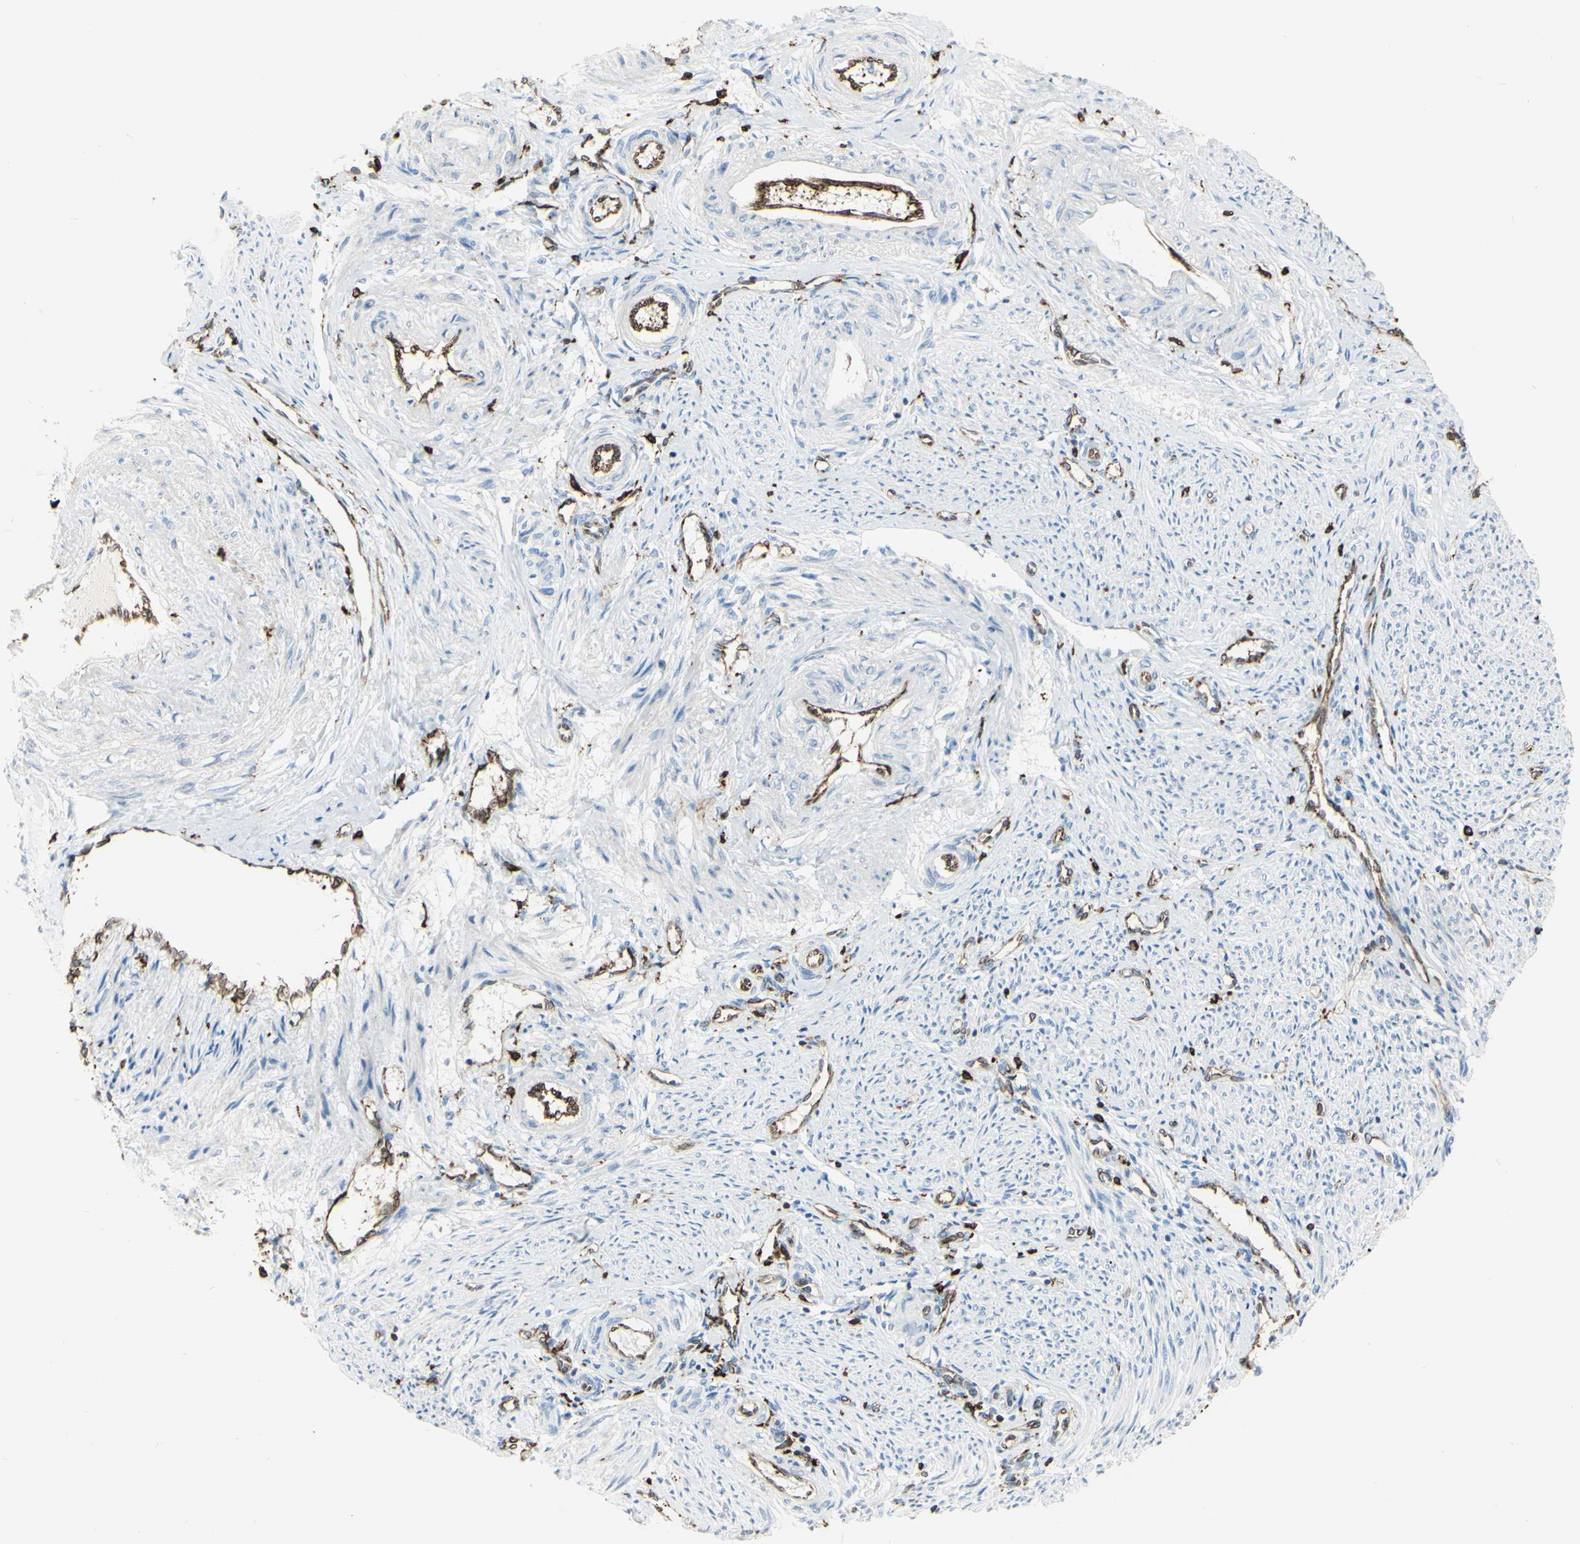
{"staining": {"intensity": "negative", "quantity": "none", "location": "none"}, "tissue": "endometrium", "cell_type": "Cells in endometrial stroma", "image_type": "normal", "snomed": [{"axis": "morphology", "description": "Normal tissue, NOS"}, {"axis": "topography", "description": "Endometrium"}], "caption": "A photomicrograph of endometrium stained for a protein reveals no brown staining in cells in endometrial stroma.", "gene": "CD74", "patient": {"sex": "female", "age": 42}}